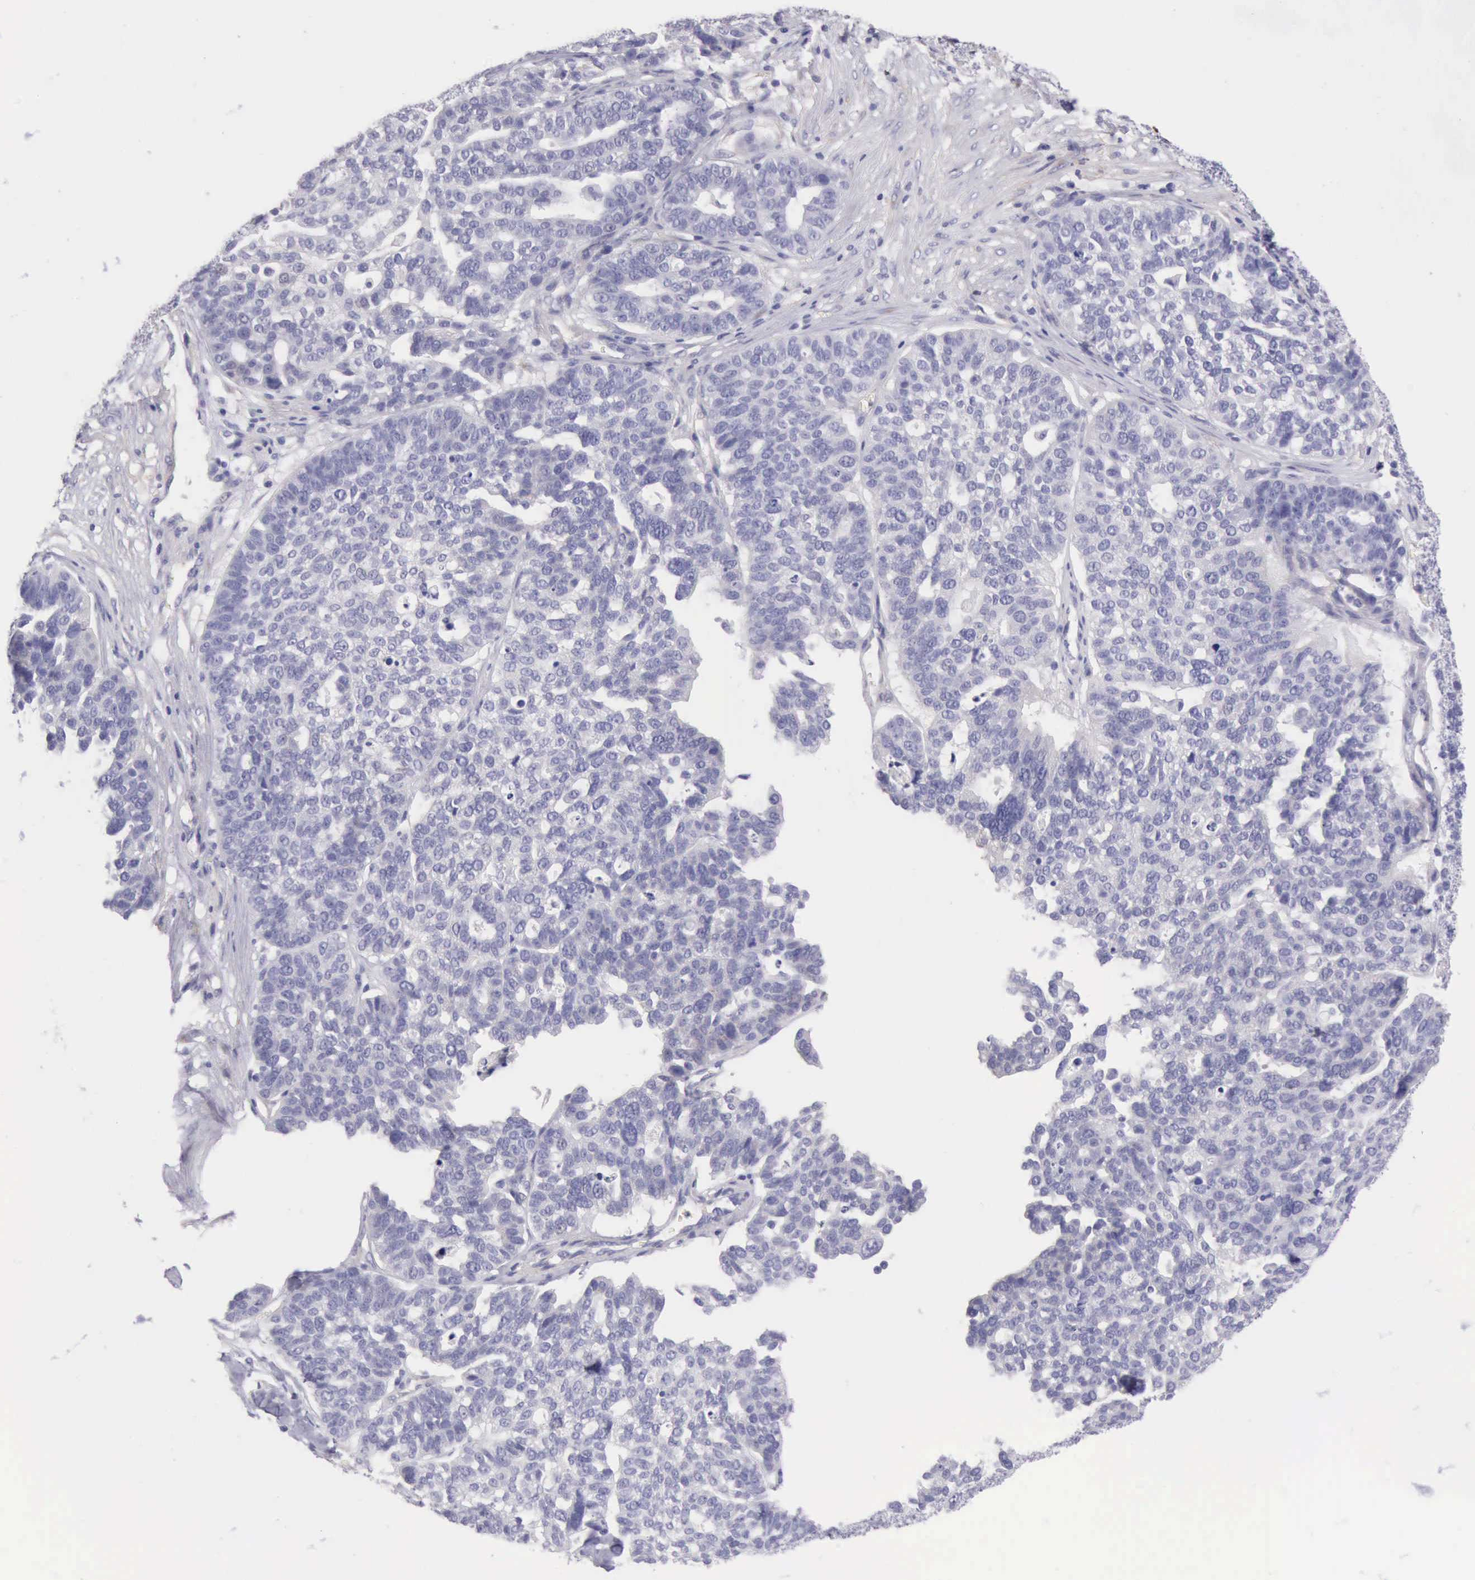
{"staining": {"intensity": "negative", "quantity": "none", "location": "none"}, "tissue": "ovarian cancer", "cell_type": "Tumor cells", "image_type": "cancer", "snomed": [{"axis": "morphology", "description": "Cystadenocarcinoma, serous, NOS"}, {"axis": "topography", "description": "Ovary"}], "caption": "IHC micrograph of neoplastic tissue: human ovarian cancer stained with DAB (3,3'-diaminobenzidine) displays no significant protein positivity in tumor cells.", "gene": "AOC3", "patient": {"sex": "female", "age": 59}}